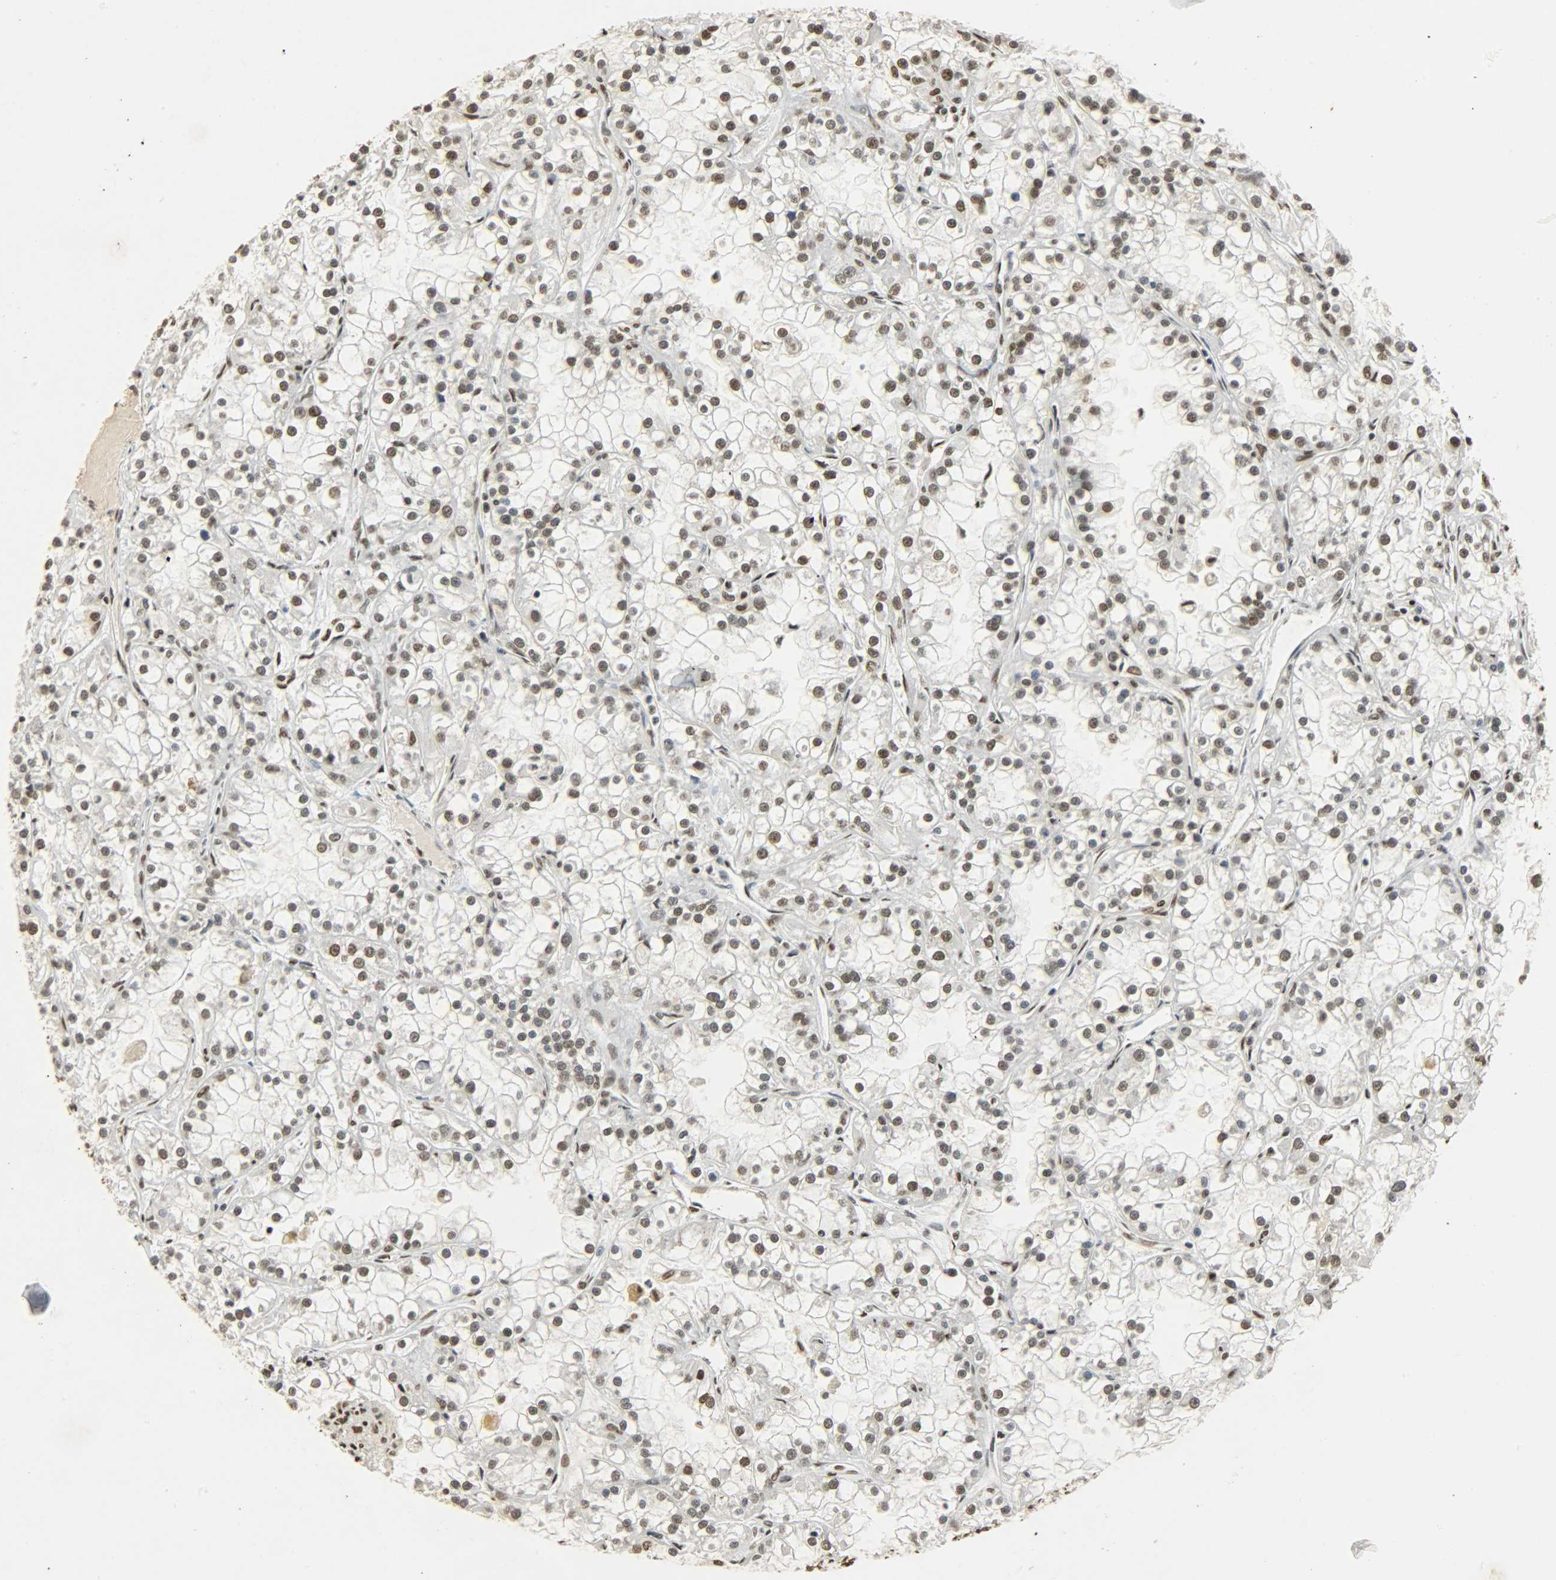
{"staining": {"intensity": "moderate", "quantity": "25%-75%", "location": "nuclear"}, "tissue": "renal cancer", "cell_type": "Tumor cells", "image_type": "cancer", "snomed": [{"axis": "morphology", "description": "Adenocarcinoma, NOS"}, {"axis": "topography", "description": "Kidney"}], "caption": "Renal cancer (adenocarcinoma) was stained to show a protein in brown. There is medium levels of moderate nuclear positivity in approximately 25%-75% of tumor cells. (Brightfield microscopy of DAB IHC at high magnification).", "gene": "KHDRBS1", "patient": {"sex": "female", "age": 52}}